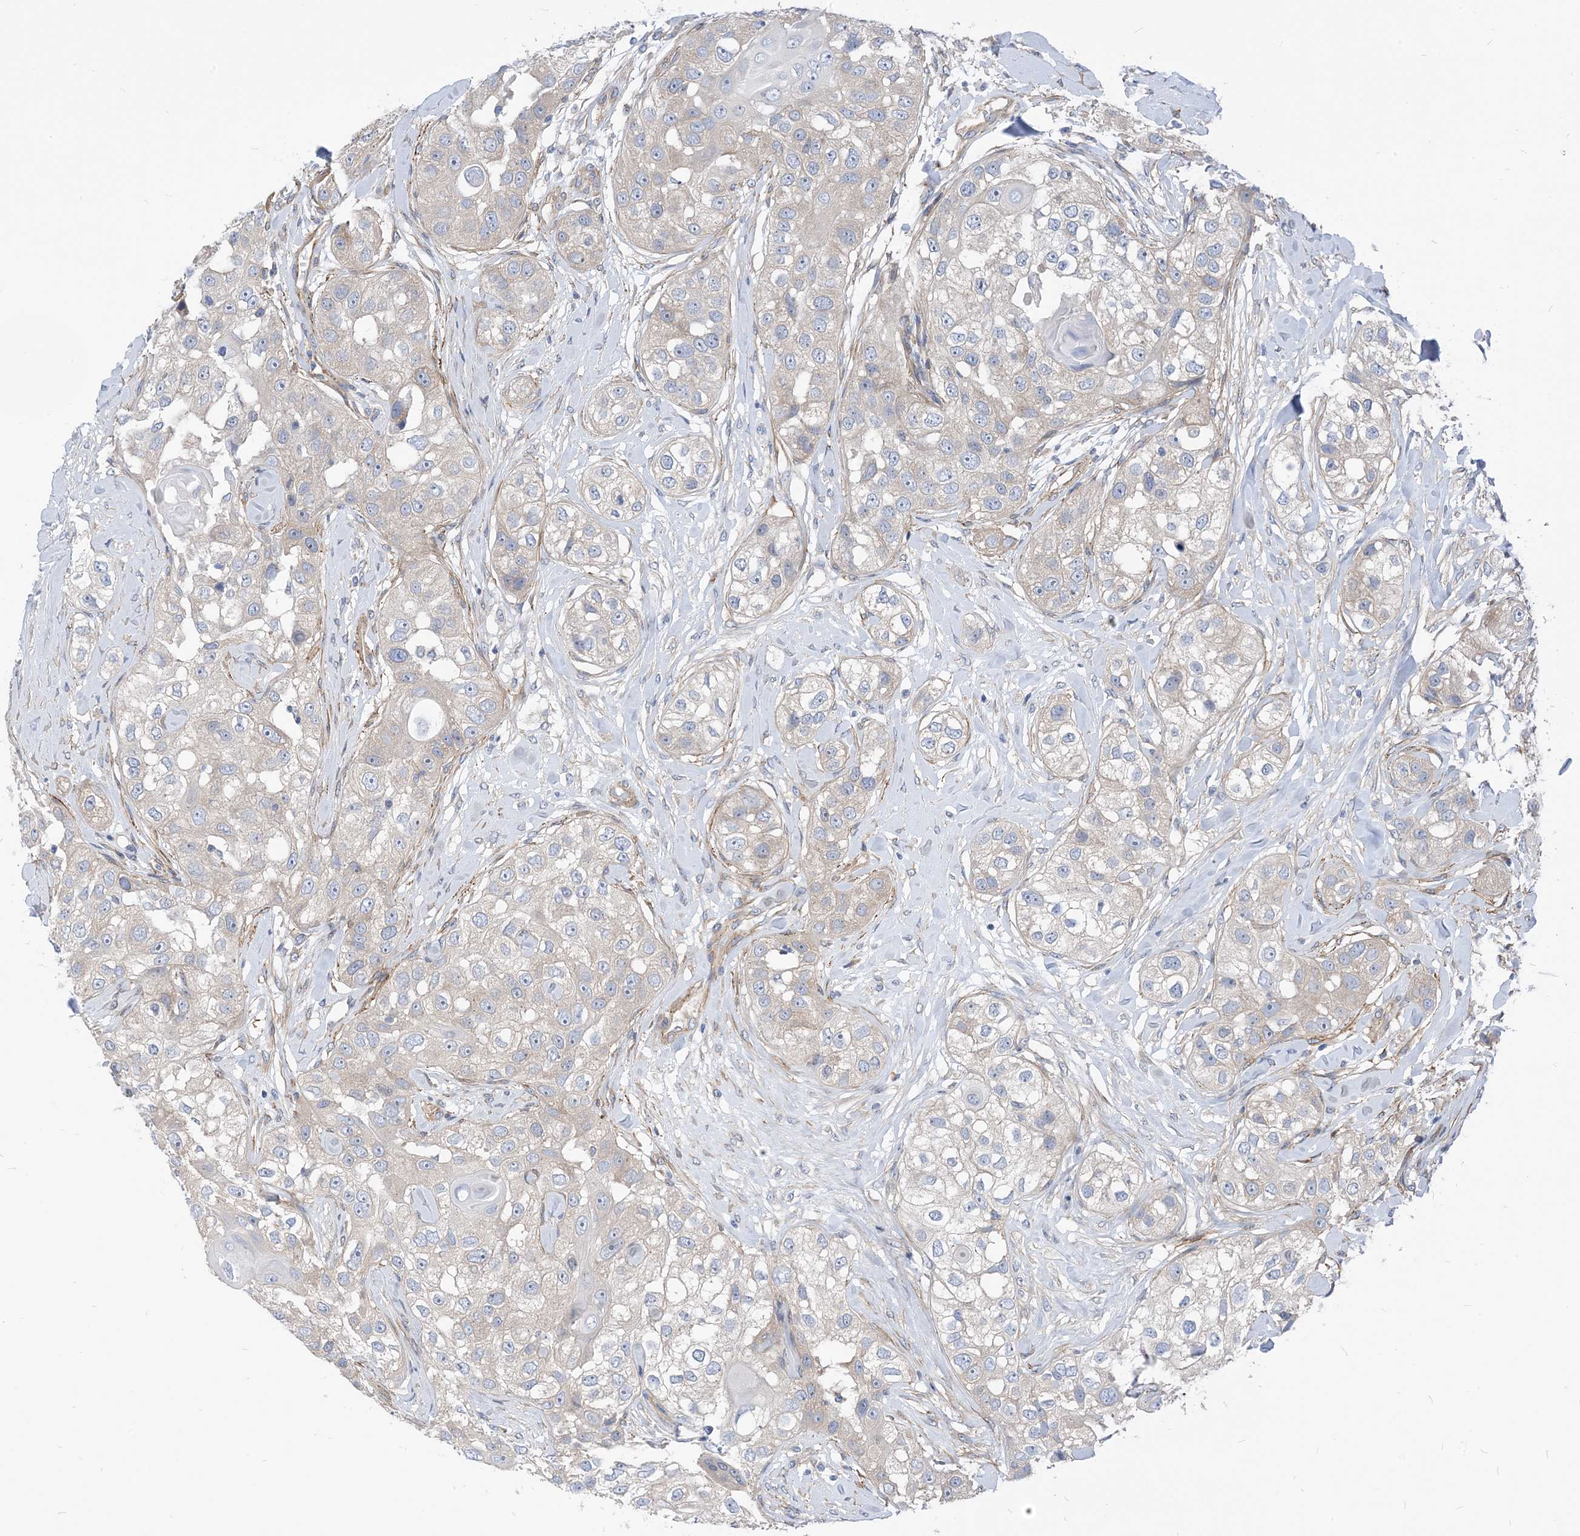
{"staining": {"intensity": "negative", "quantity": "none", "location": "none"}, "tissue": "head and neck cancer", "cell_type": "Tumor cells", "image_type": "cancer", "snomed": [{"axis": "morphology", "description": "Normal tissue, NOS"}, {"axis": "morphology", "description": "Squamous cell carcinoma, NOS"}, {"axis": "topography", "description": "Skeletal muscle"}, {"axis": "topography", "description": "Head-Neck"}], "caption": "IHC photomicrograph of neoplastic tissue: human squamous cell carcinoma (head and neck) stained with DAB demonstrates no significant protein expression in tumor cells.", "gene": "PLEKHA3", "patient": {"sex": "male", "age": 51}}